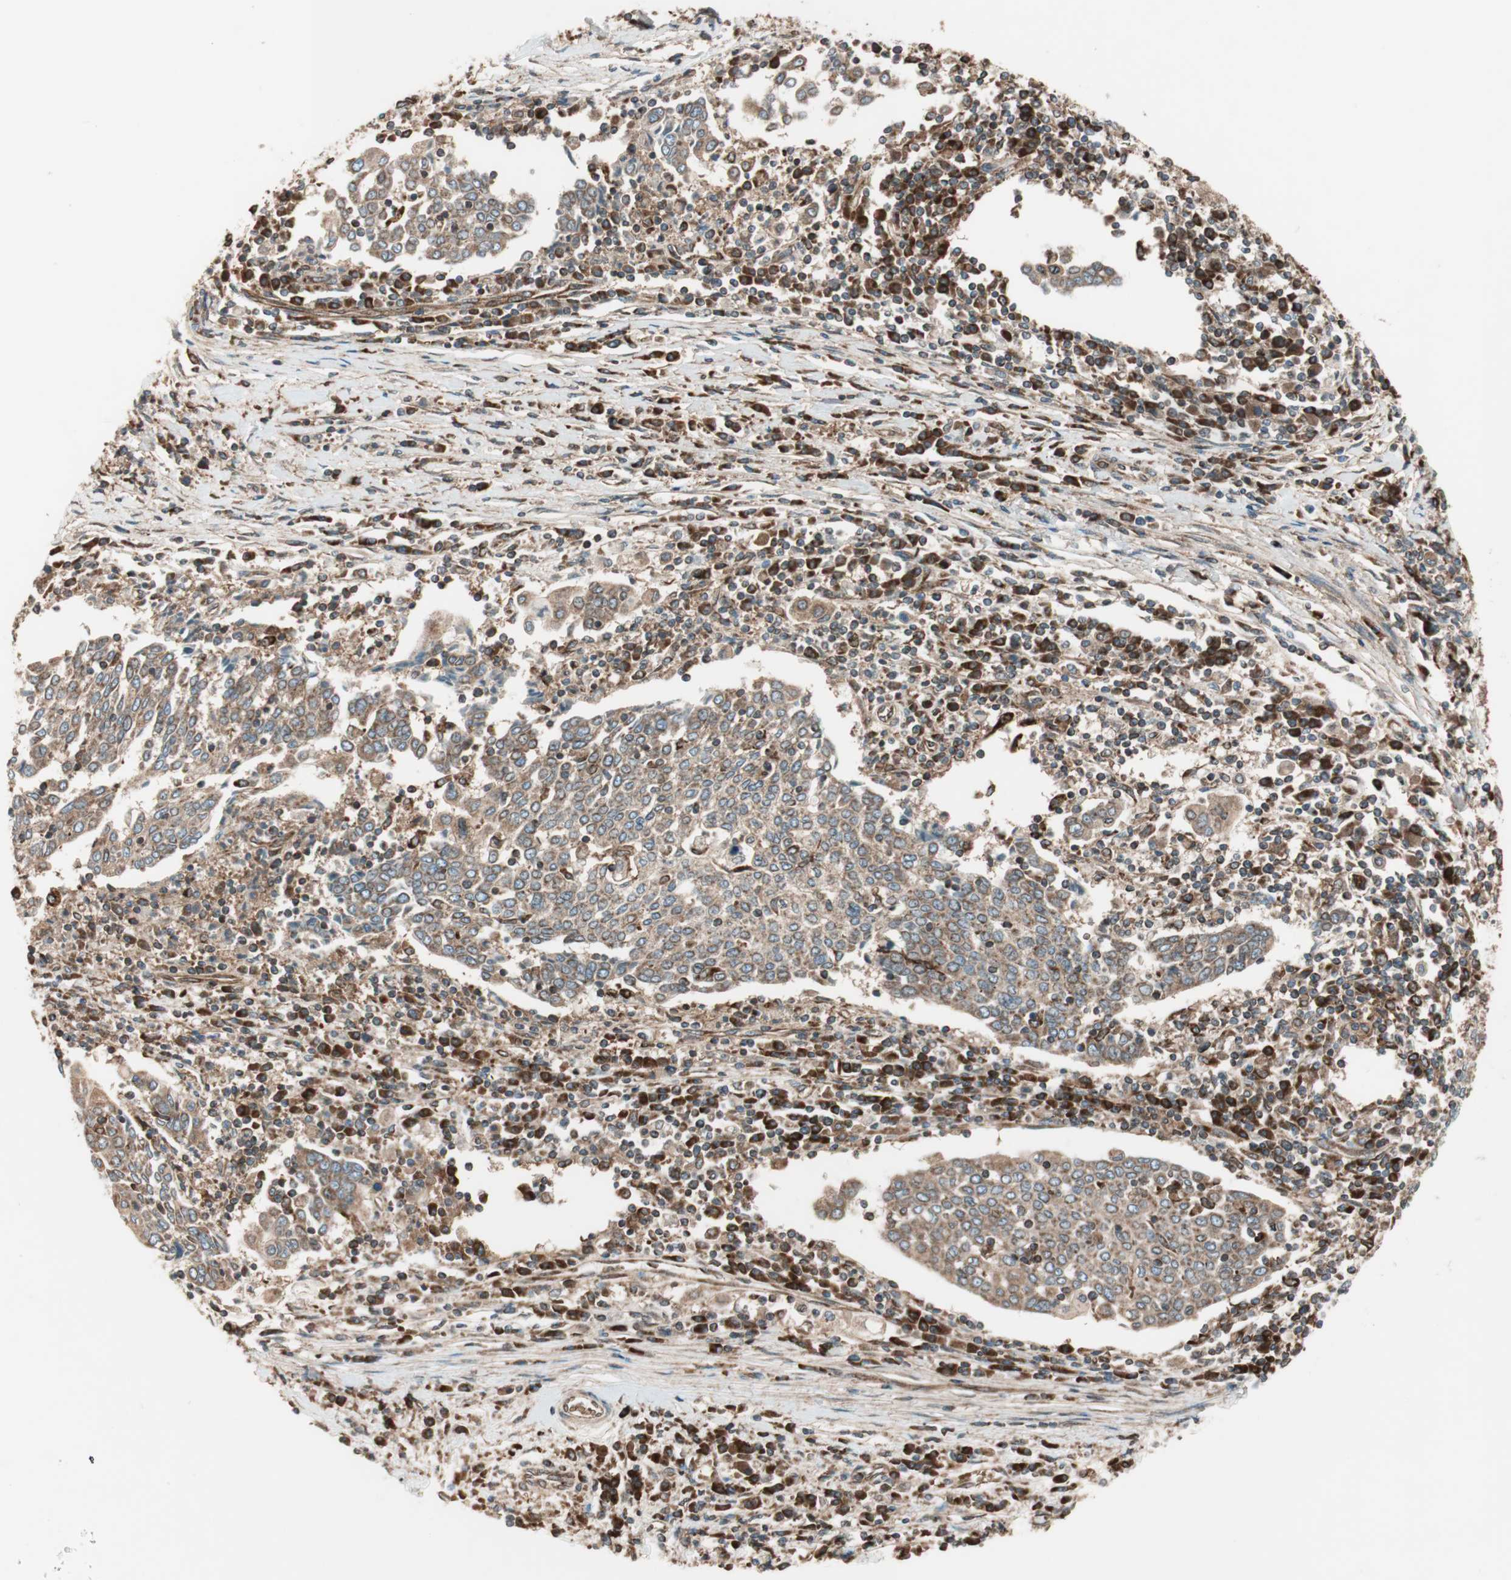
{"staining": {"intensity": "moderate", "quantity": ">75%", "location": "cytoplasmic/membranous"}, "tissue": "cervical cancer", "cell_type": "Tumor cells", "image_type": "cancer", "snomed": [{"axis": "morphology", "description": "Squamous cell carcinoma, NOS"}, {"axis": "topography", "description": "Cervix"}], "caption": "Immunohistochemical staining of human cervical squamous cell carcinoma shows moderate cytoplasmic/membranous protein staining in about >75% of tumor cells.", "gene": "RAB5A", "patient": {"sex": "female", "age": 40}}